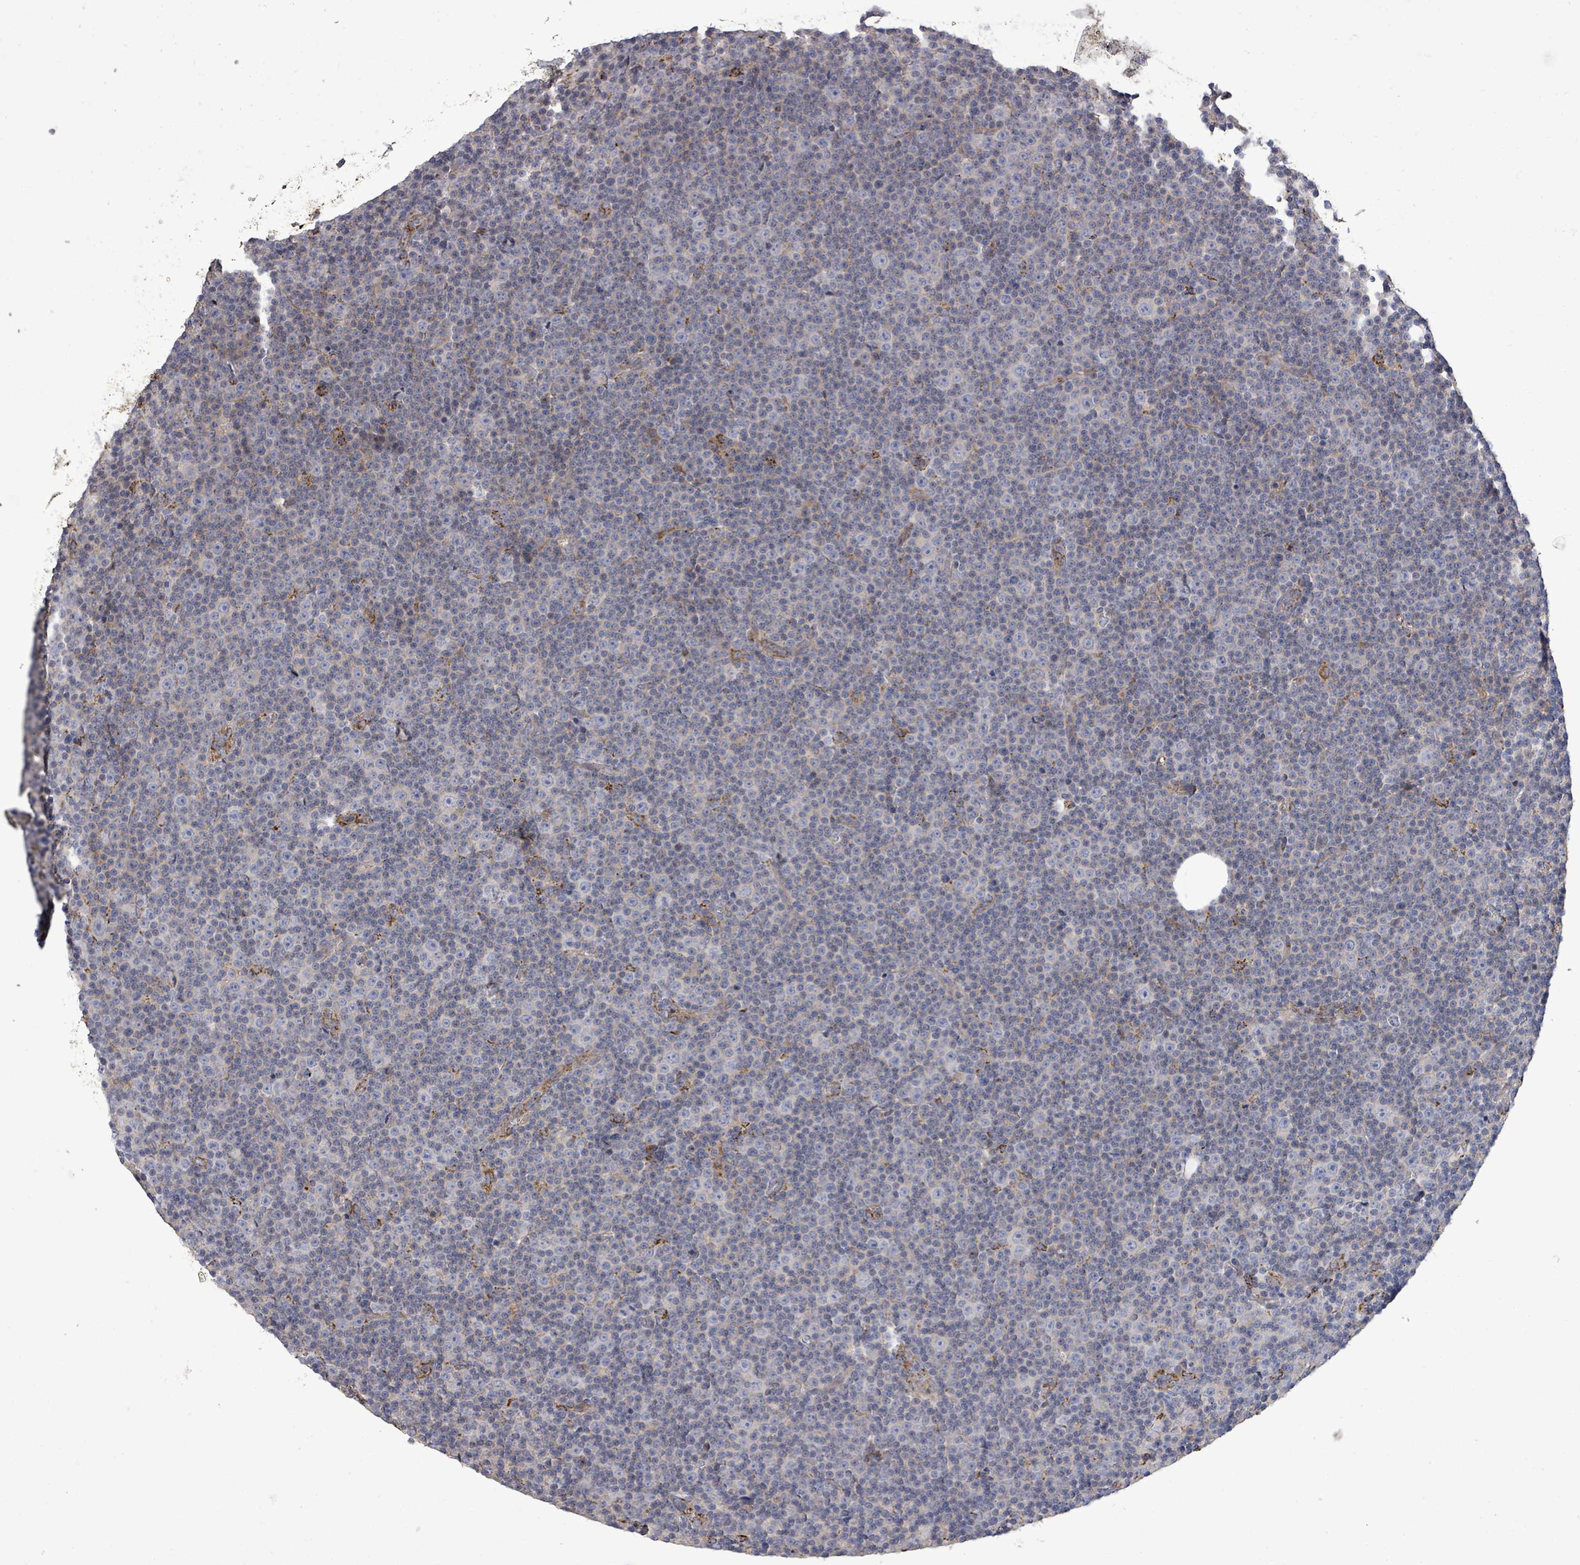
{"staining": {"intensity": "negative", "quantity": "none", "location": "none"}, "tissue": "lymphoma", "cell_type": "Tumor cells", "image_type": "cancer", "snomed": [{"axis": "morphology", "description": "Malignant lymphoma, non-Hodgkin's type, Low grade"}, {"axis": "topography", "description": "Lymph node"}], "caption": "Malignant lymphoma, non-Hodgkin's type (low-grade) stained for a protein using IHC exhibits no positivity tumor cells.", "gene": "MTMR12", "patient": {"sex": "female", "age": 67}}